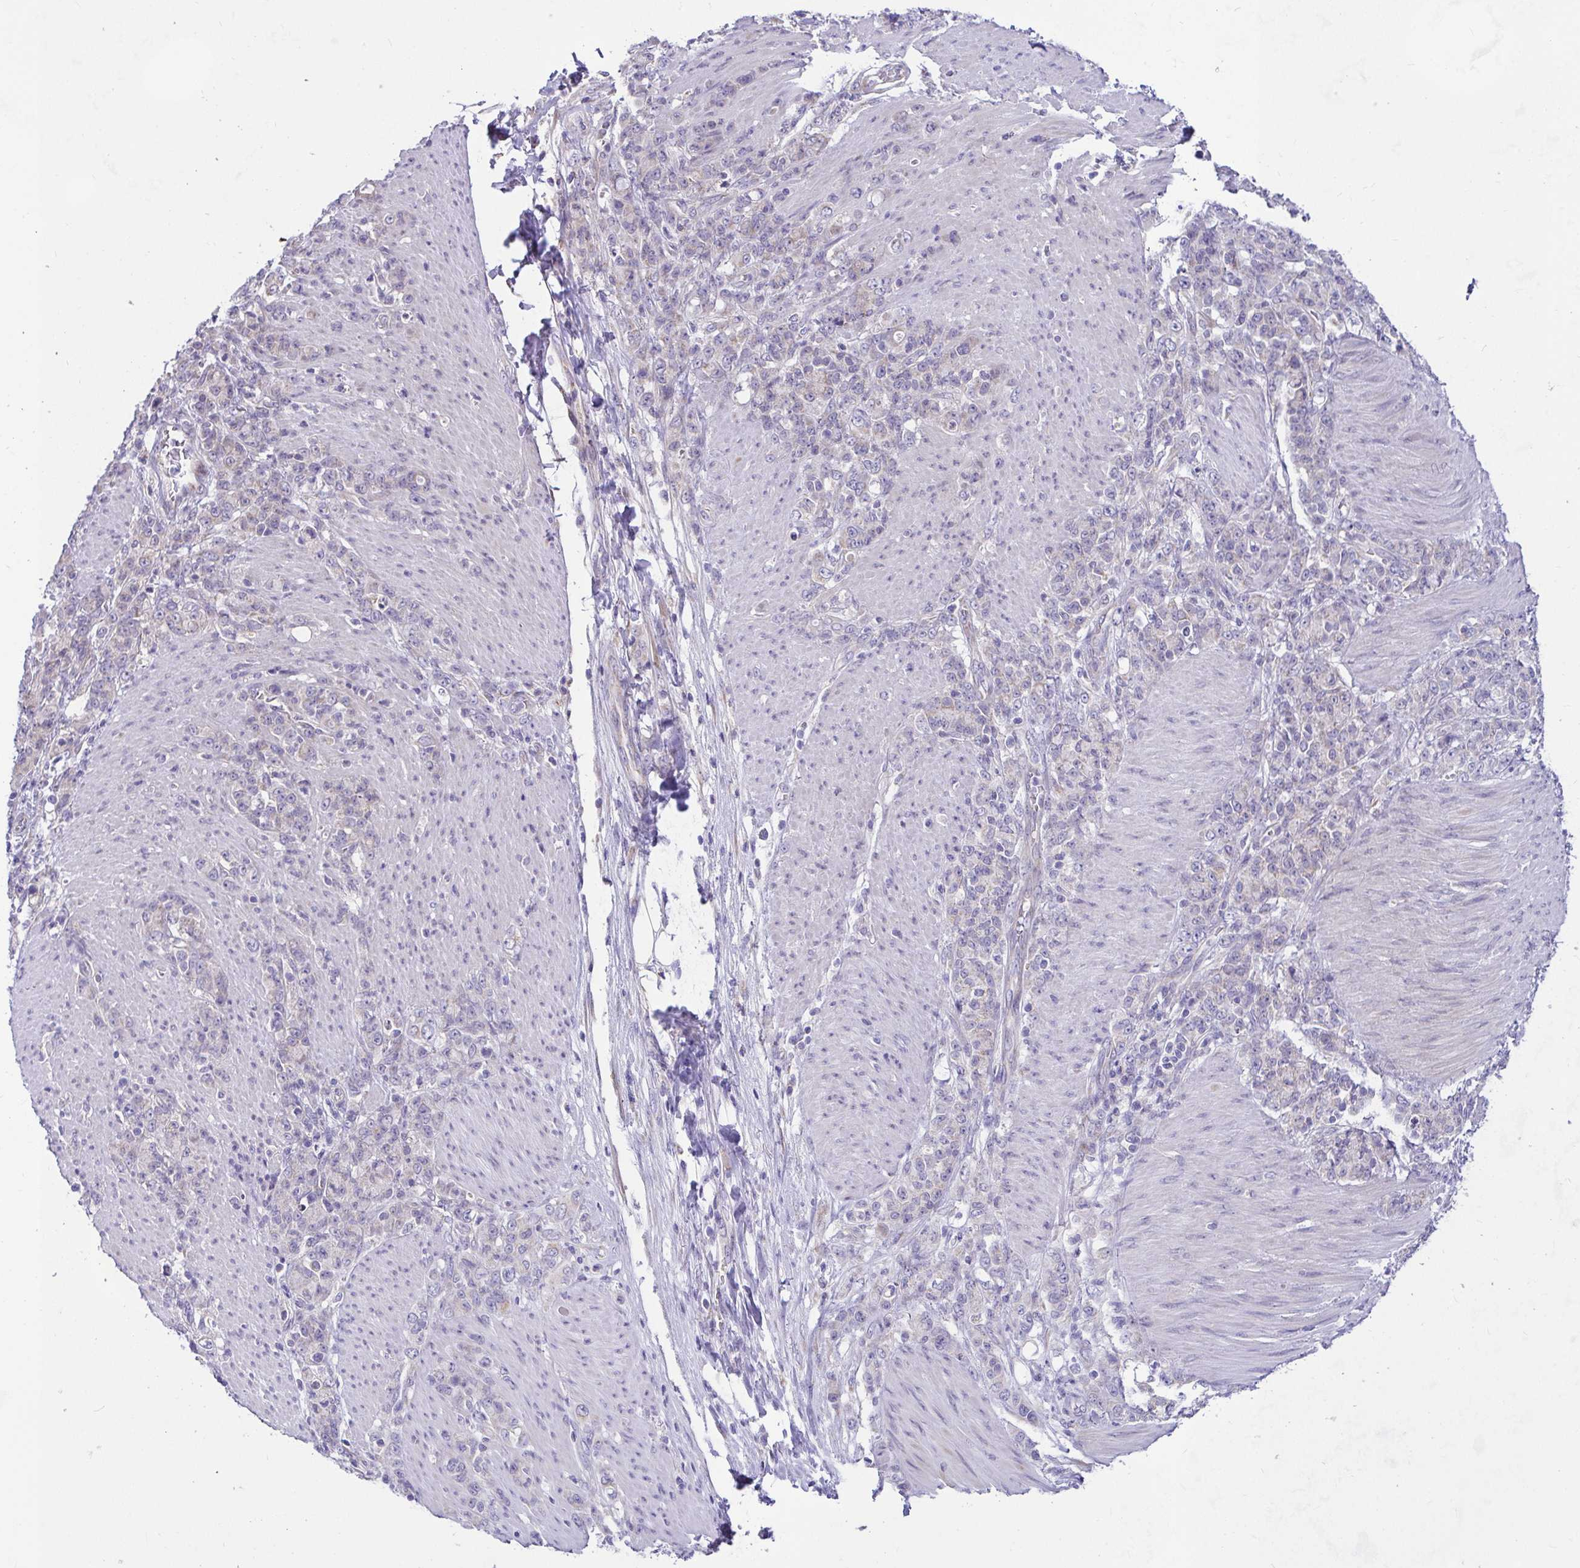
{"staining": {"intensity": "negative", "quantity": "none", "location": "none"}, "tissue": "stomach cancer", "cell_type": "Tumor cells", "image_type": "cancer", "snomed": [{"axis": "morphology", "description": "Adenocarcinoma, NOS"}, {"axis": "topography", "description": "Stomach"}], "caption": "Tumor cells show no significant expression in stomach cancer.", "gene": "CEP63", "patient": {"sex": "female", "age": 79}}